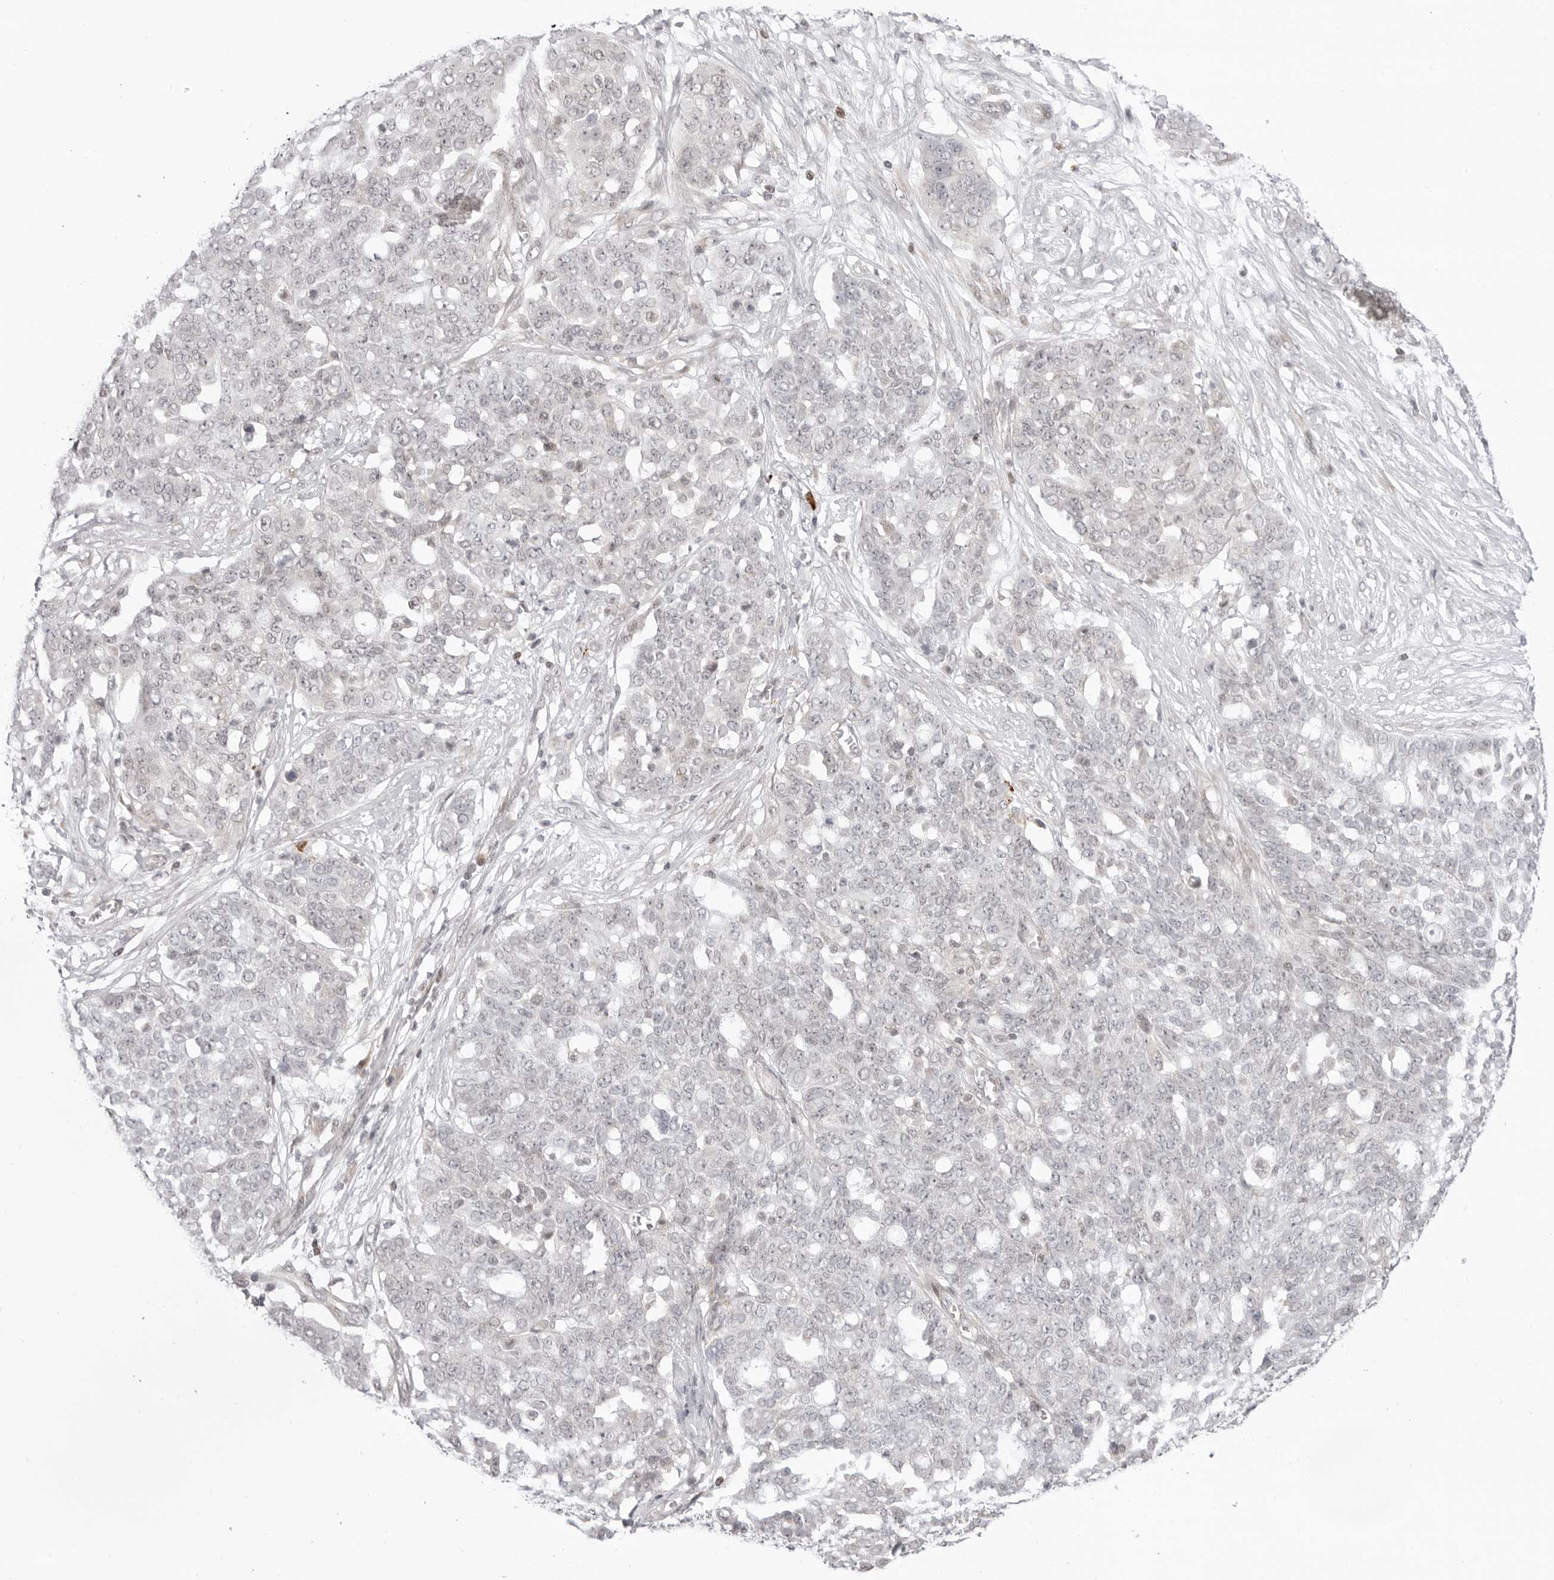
{"staining": {"intensity": "negative", "quantity": "none", "location": "none"}, "tissue": "ovarian cancer", "cell_type": "Tumor cells", "image_type": "cancer", "snomed": [{"axis": "morphology", "description": "Cystadenocarcinoma, serous, NOS"}, {"axis": "topography", "description": "Soft tissue"}, {"axis": "topography", "description": "Ovary"}], "caption": "IHC image of neoplastic tissue: ovarian cancer (serous cystadenocarcinoma) stained with DAB (3,3'-diaminobenzidine) reveals no significant protein expression in tumor cells.", "gene": "PPP2R5C", "patient": {"sex": "female", "age": 57}}